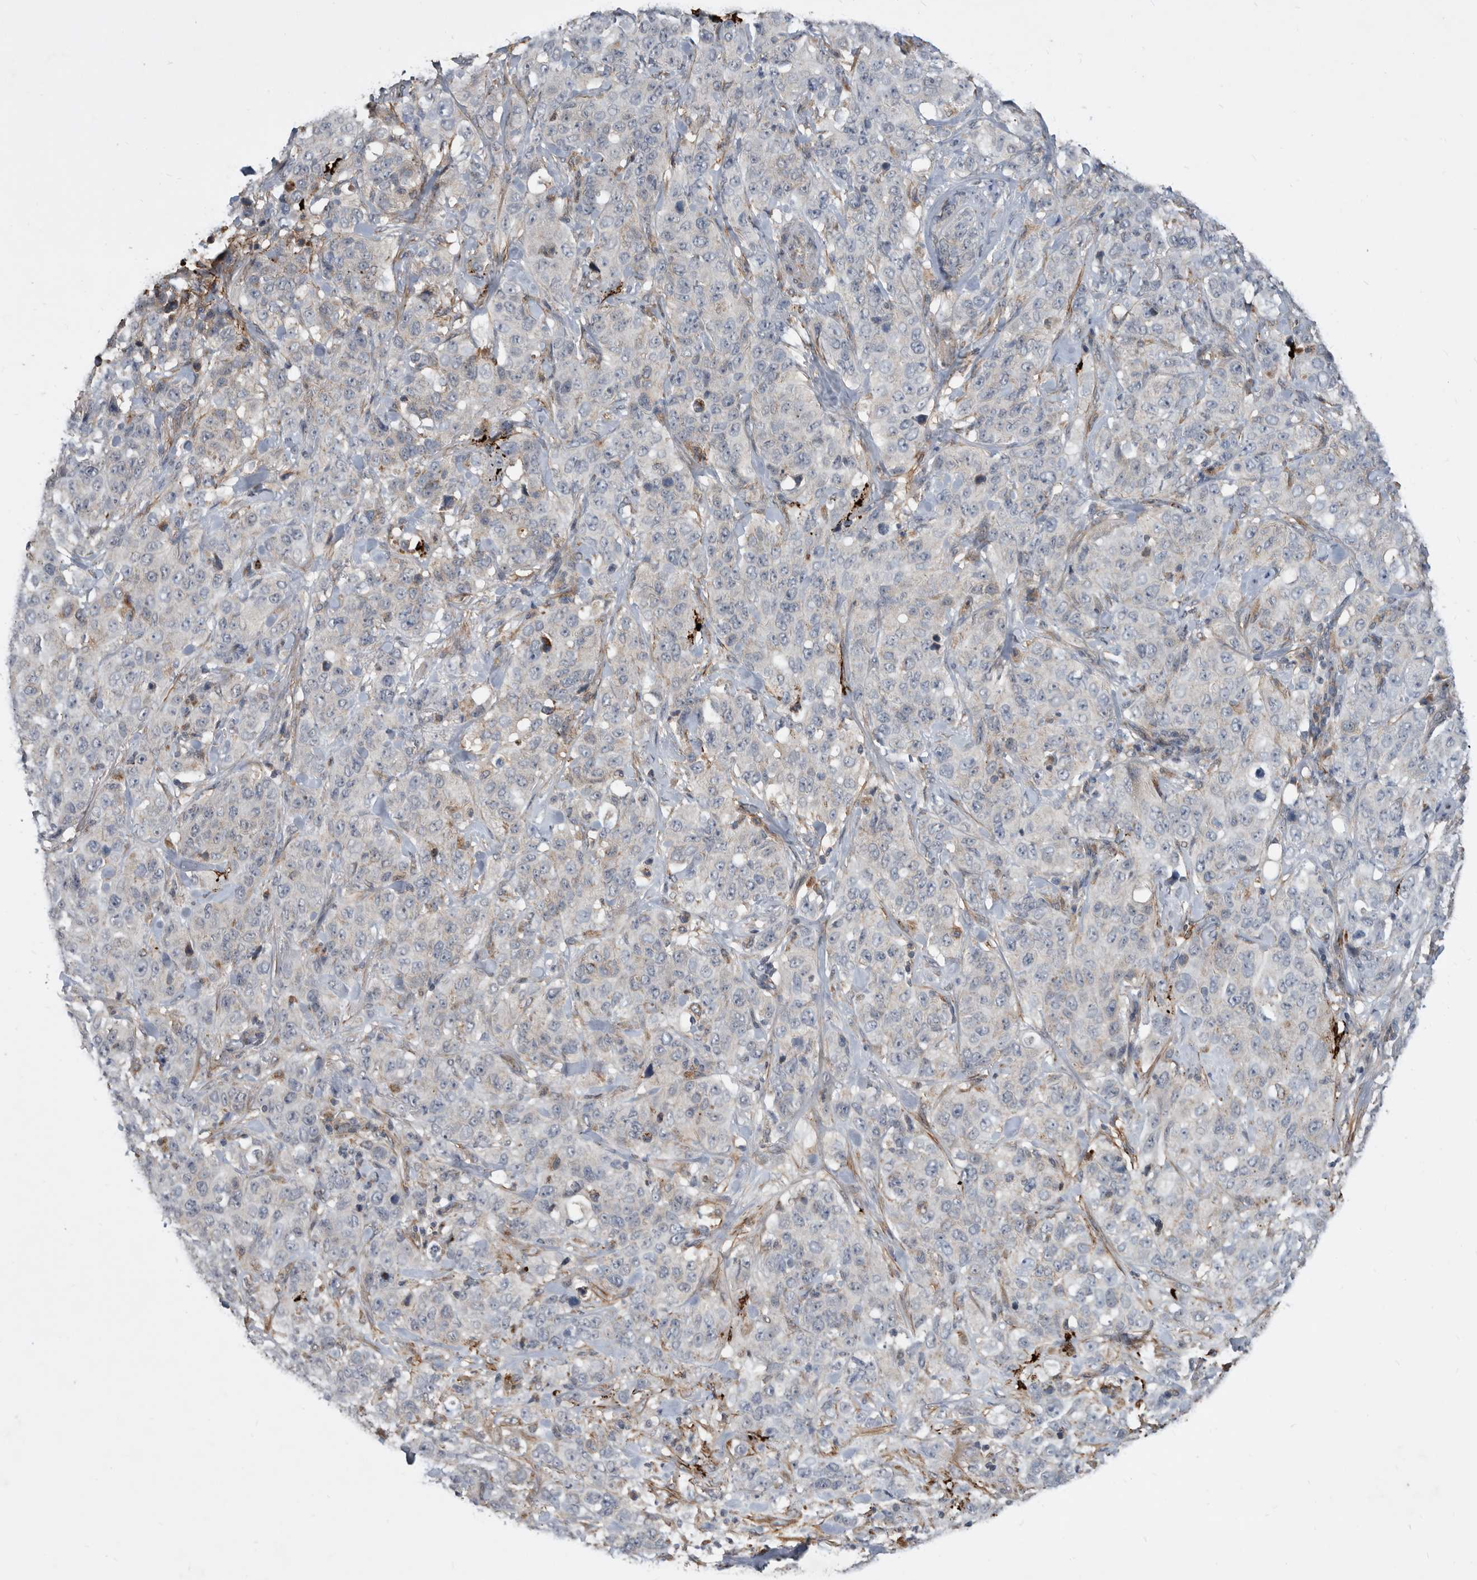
{"staining": {"intensity": "negative", "quantity": "none", "location": "none"}, "tissue": "stomach cancer", "cell_type": "Tumor cells", "image_type": "cancer", "snomed": [{"axis": "morphology", "description": "Adenocarcinoma, NOS"}, {"axis": "topography", "description": "Stomach"}], "caption": "A histopathology image of stomach cancer (adenocarcinoma) stained for a protein demonstrates no brown staining in tumor cells.", "gene": "PI15", "patient": {"sex": "male", "age": 48}}